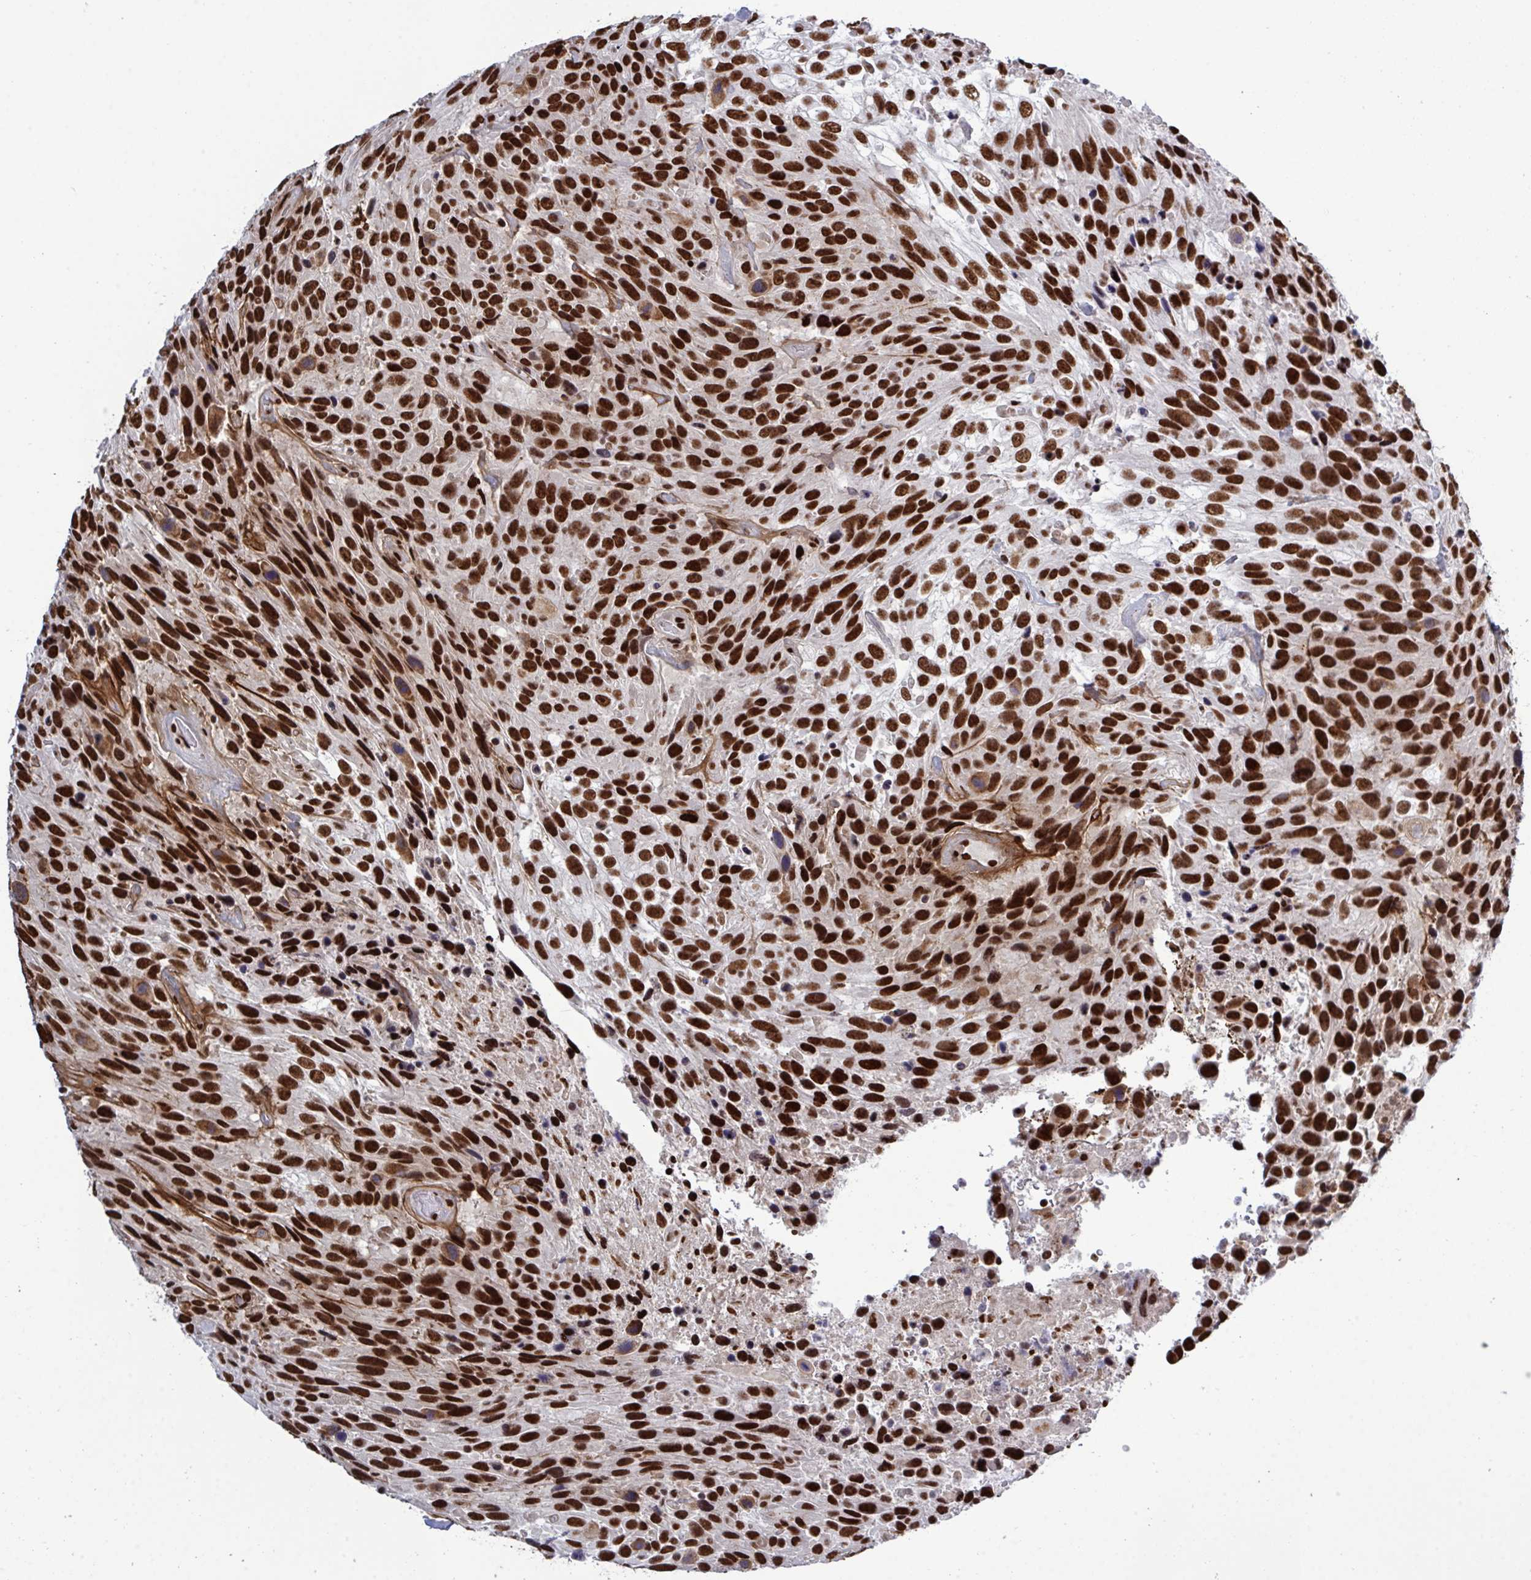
{"staining": {"intensity": "strong", "quantity": ">75%", "location": "nuclear"}, "tissue": "urothelial cancer", "cell_type": "Tumor cells", "image_type": "cancer", "snomed": [{"axis": "morphology", "description": "Urothelial carcinoma, High grade"}, {"axis": "topography", "description": "Urinary bladder"}], "caption": "Immunohistochemical staining of human urothelial cancer demonstrates strong nuclear protein expression in about >75% of tumor cells.", "gene": "ZNF607", "patient": {"sex": "female", "age": 70}}